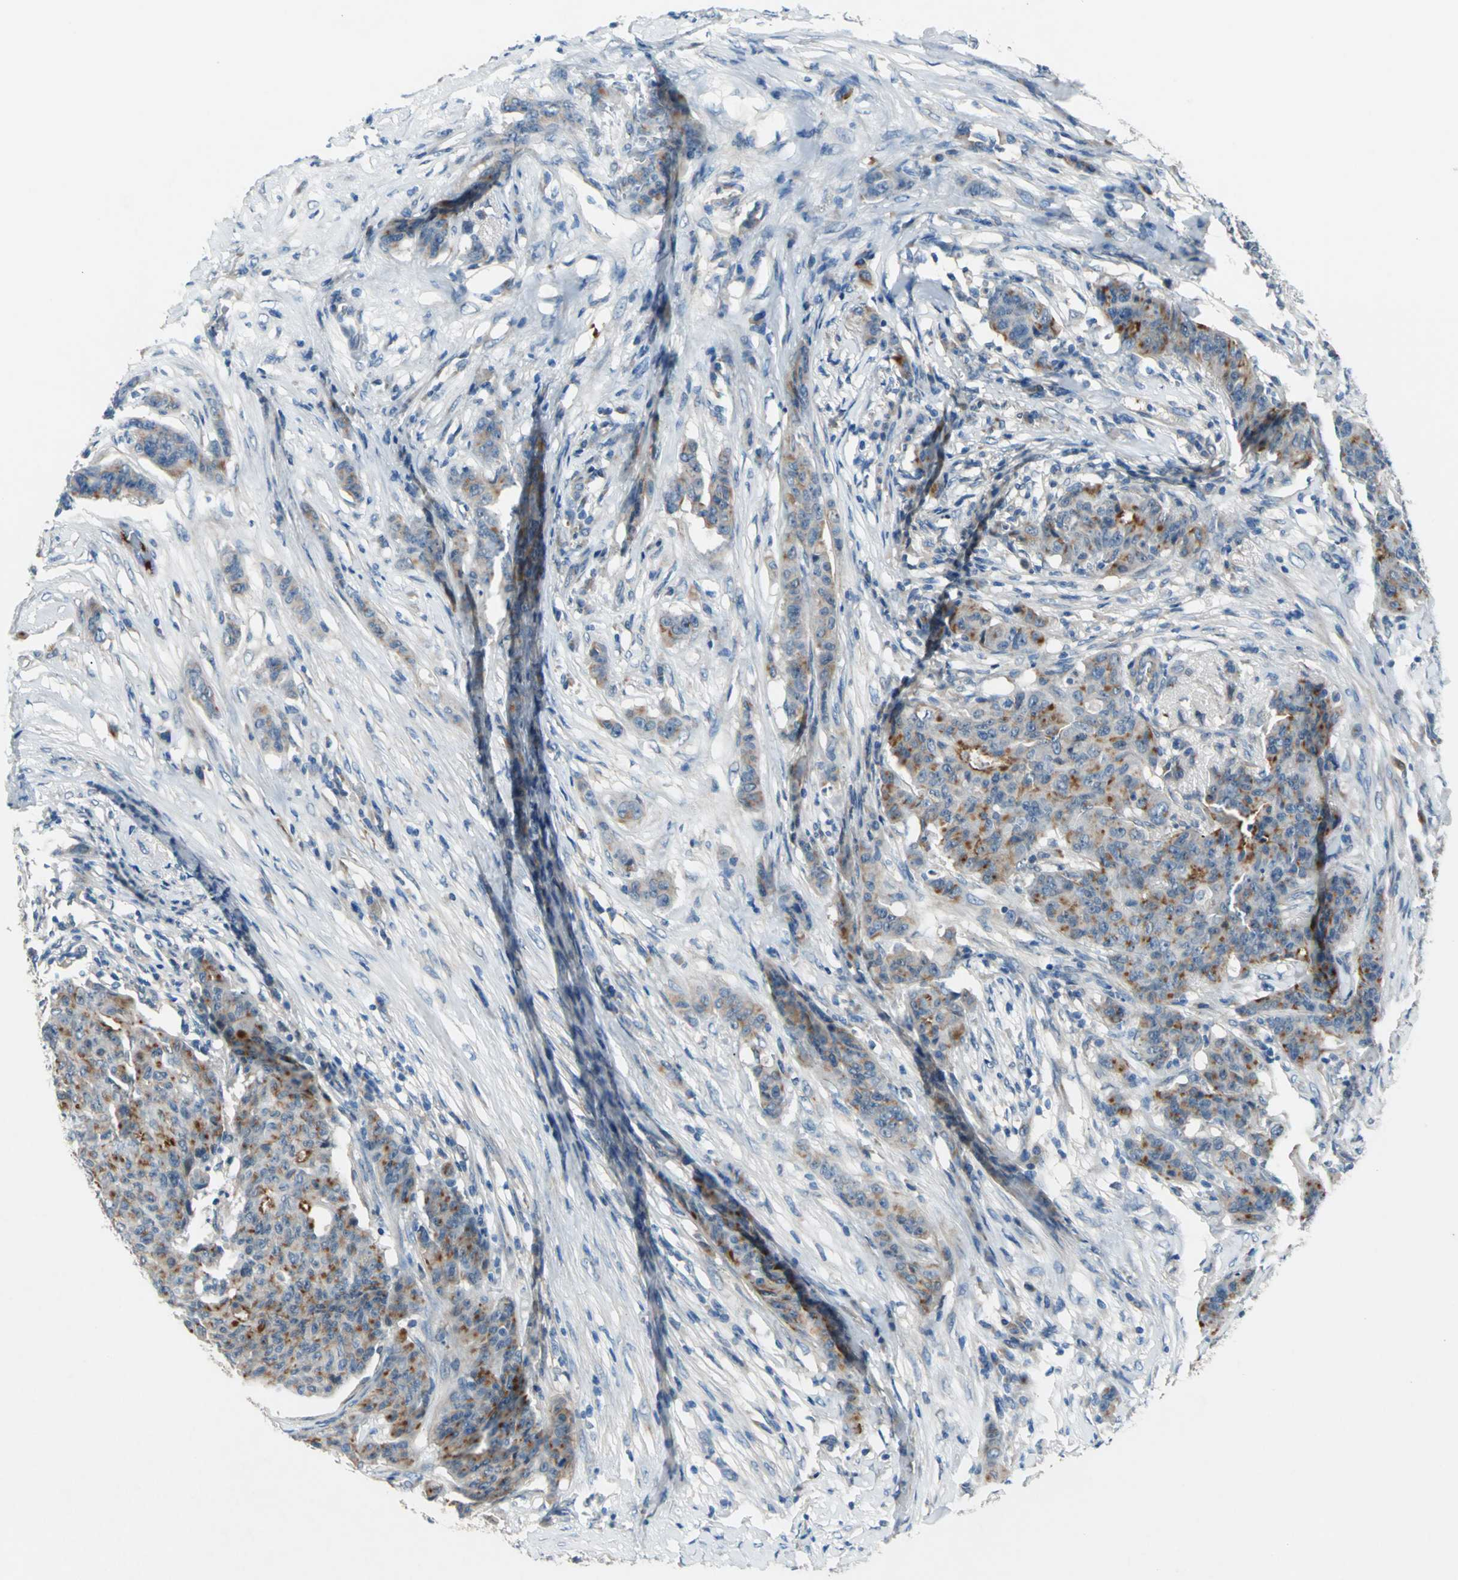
{"staining": {"intensity": "moderate", "quantity": ">75%", "location": "cytoplasmic/membranous"}, "tissue": "breast cancer", "cell_type": "Tumor cells", "image_type": "cancer", "snomed": [{"axis": "morphology", "description": "Duct carcinoma"}, {"axis": "topography", "description": "Breast"}], "caption": "A brown stain labels moderate cytoplasmic/membranous staining of a protein in human breast cancer (invasive ductal carcinoma) tumor cells.", "gene": "SELP", "patient": {"sex": "female", "age": 40}}